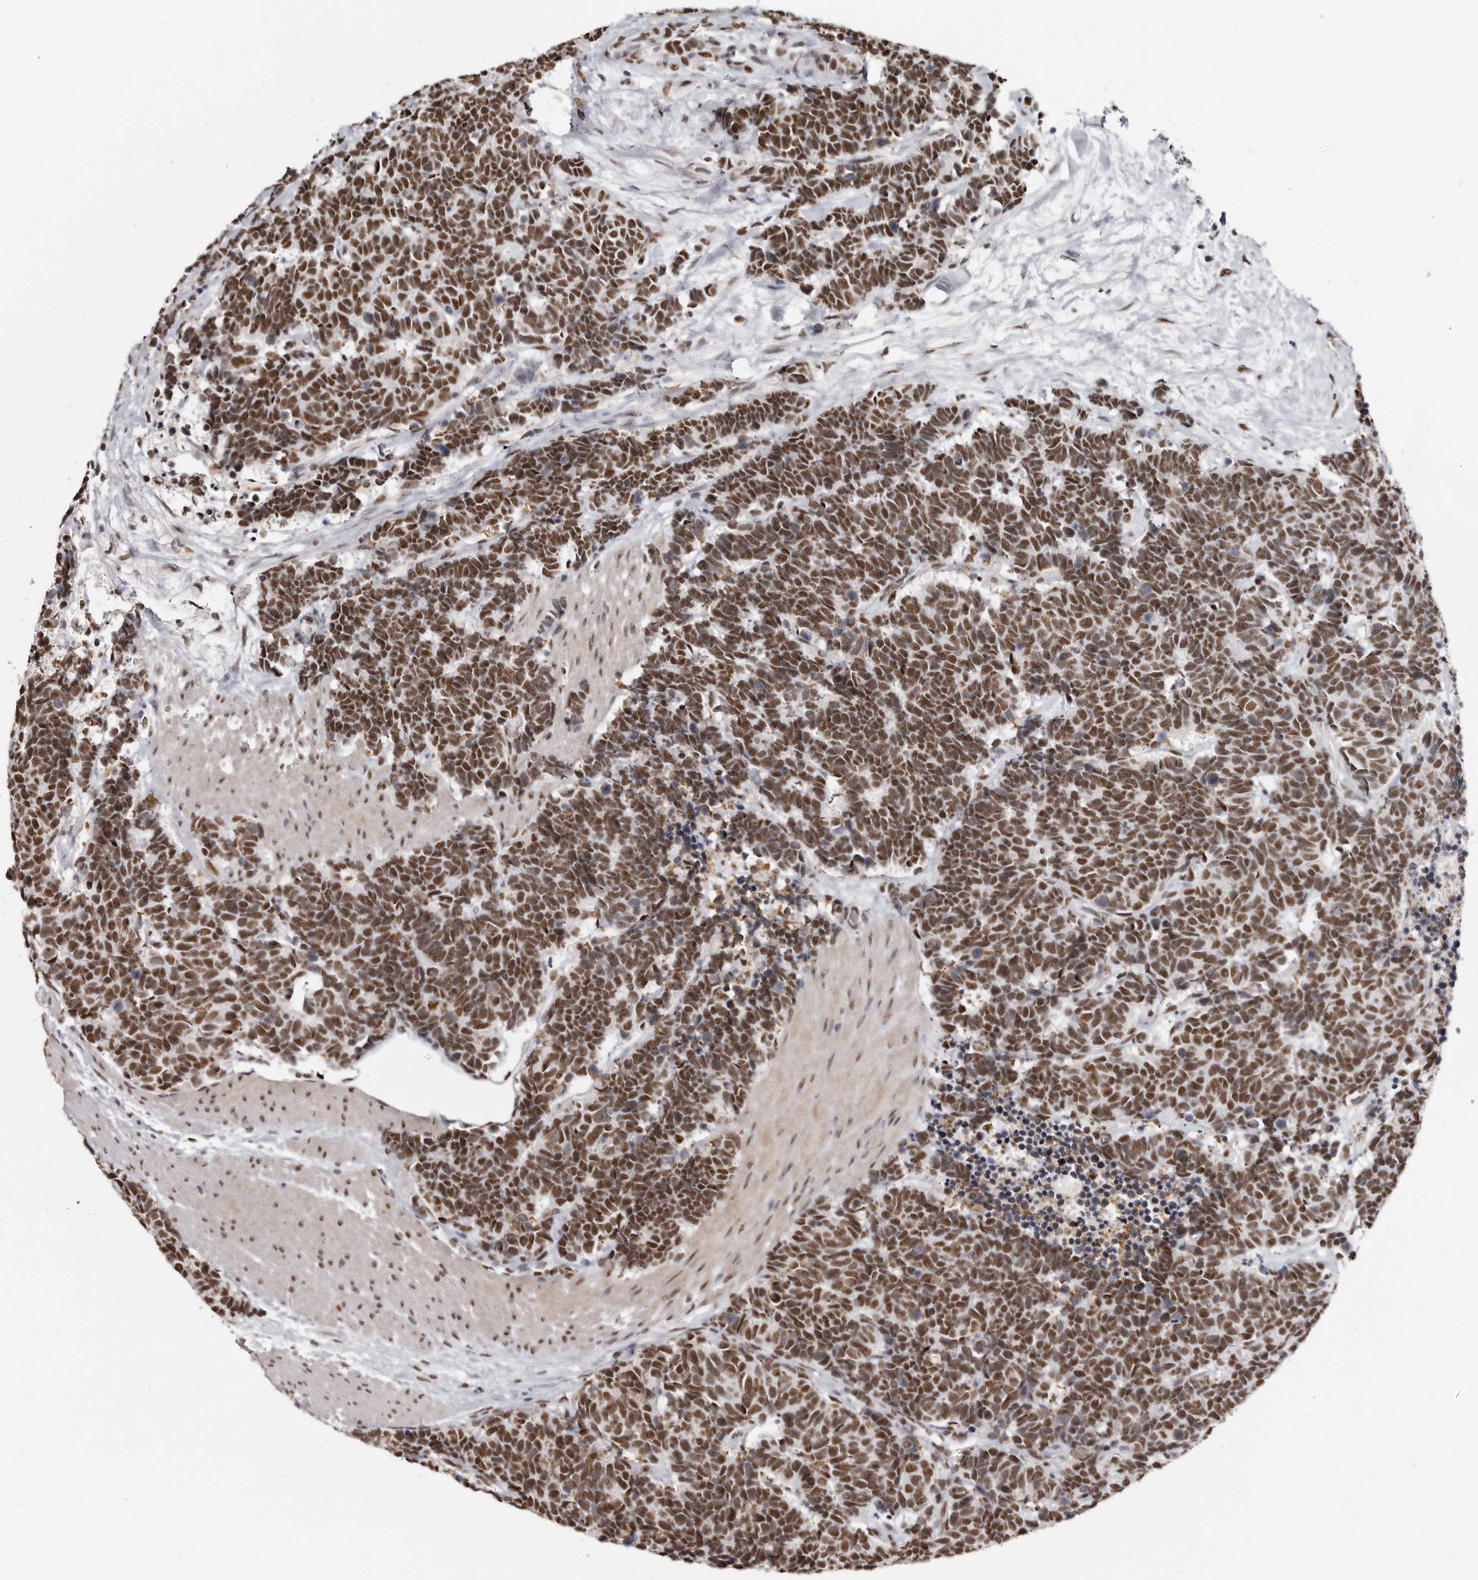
{"staining": {"intensity": "moderate", "quantity": ">75%", "location": "nuclear"}, "tissue": "carcinoid", "cell_type": "Tumor cells", "image_type": "cancer", "snomed": [{"axis": "morphology", "description": "Carcinoma, NOS"}, {"axis": "morphology", "description": "Carcinoid, malignant, NOS"}, {"axis": "topography", "description": "Urinary bladder"}], "caption": "Brown immunohistochemical staining in human carcinoid displays moderate nuclear staining in about >75% of tumor cells.", "gene": "SCAF4", "patient": {"sex": "male", "age": 57}}